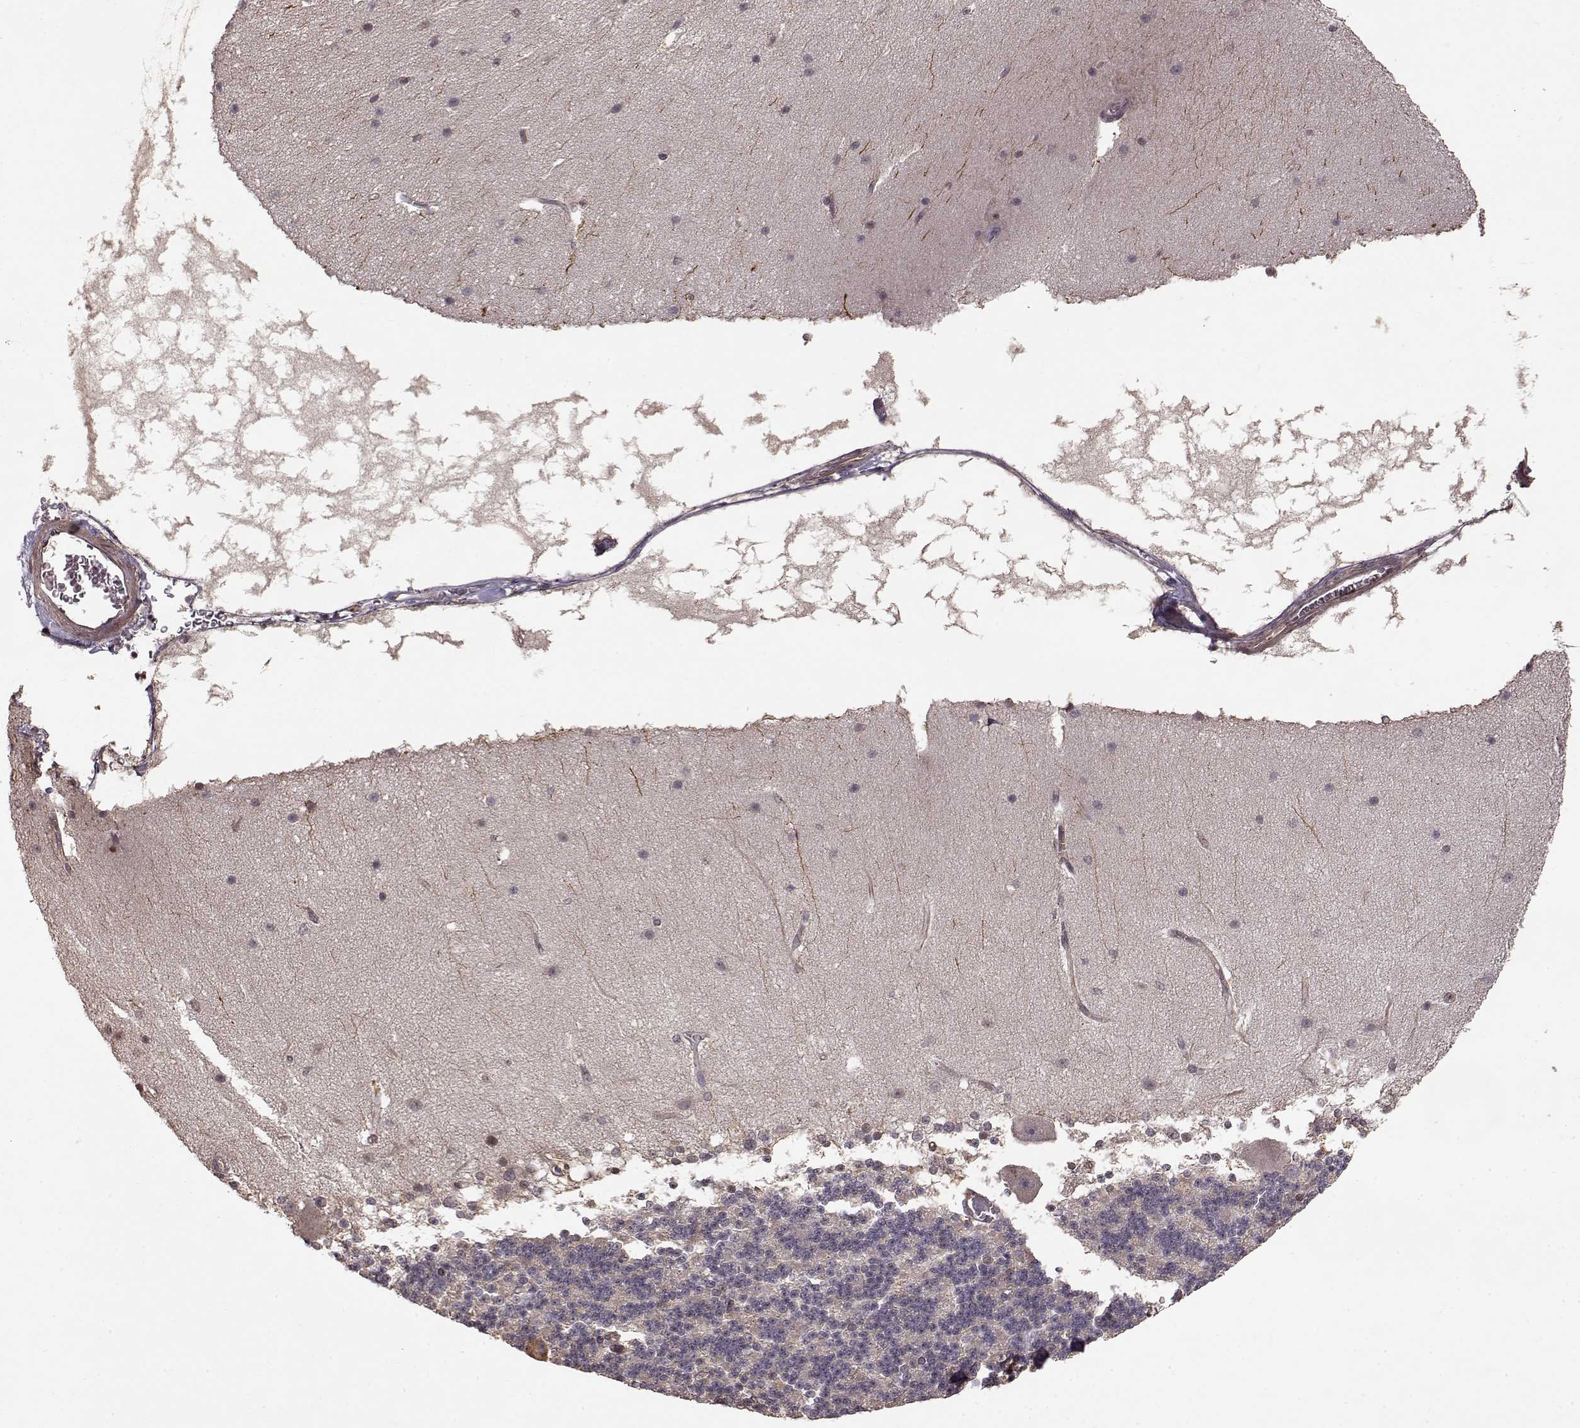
{"staining": {"intensity": "moderate", "quantity": "<25%", "location": "cytoplasmic/membranous"}, "tissue": "cerebellum", "cell_type": "Cells in granular layer", "image_type": "normal", "snomed": [{"axis": "morphology", "description": "Normal tissue, NOS"}, {"axis": "topography", "description": "Cerebellum"}], "caption": "Immunohistochemistry (IHC) staining of benign cerebellum, which shows low levels of moderate cytoplasmic/membranous positivity in about <25% of cells in granular layer indicating moderate cytoplasmic/membranous protein expression. The staining was performed using DAB (3,3'-diaminobenzidine) (brown) for protein detection and nuclei were counterstained in hematoxylin (blue).", "gene": "FSTL1", "patient": {"sex": "female", "age": 19}}